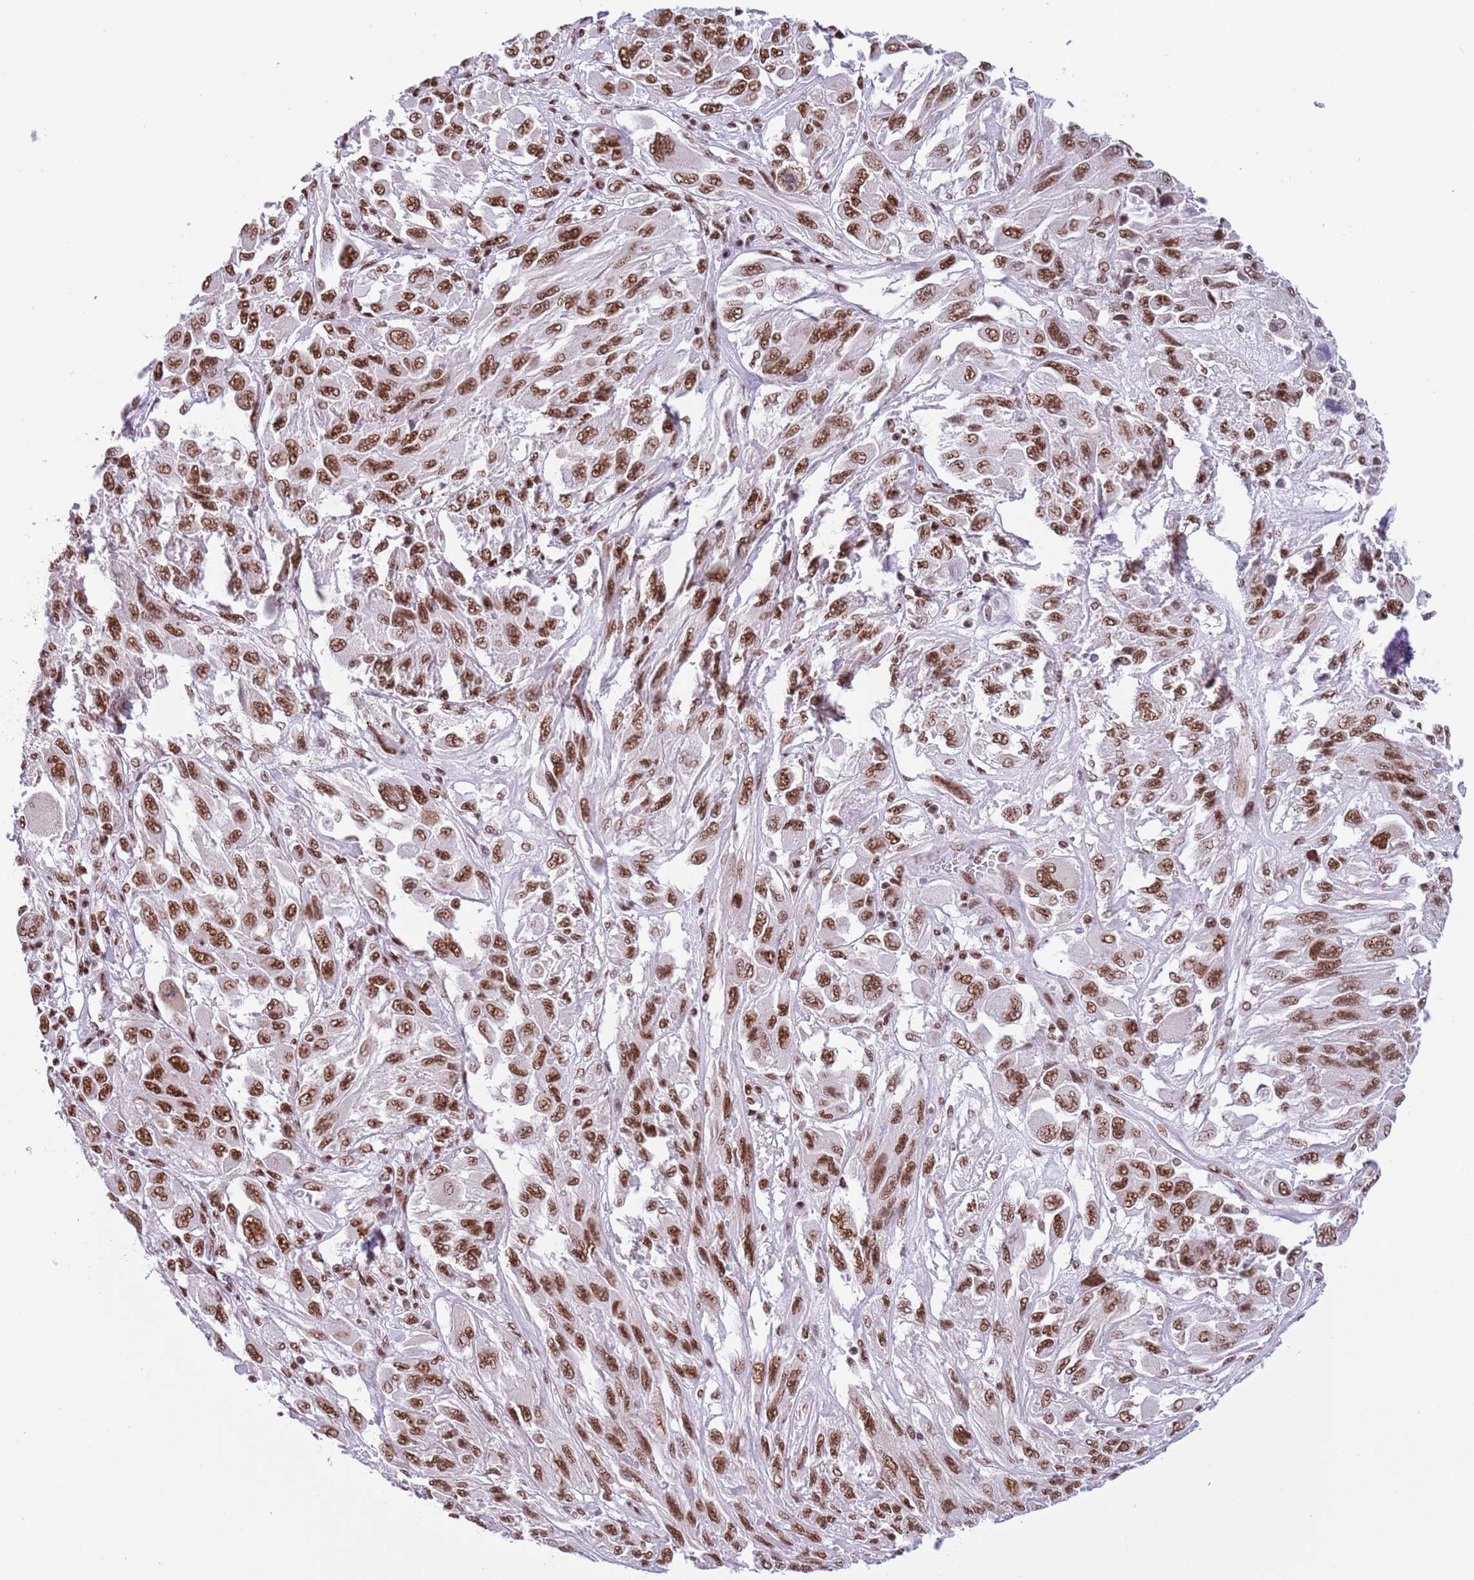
{"staining": {"intensity": "strong", "quantity": ">75%", "location": "nuclear"}, "tissue": "melanoma", "cell_type": "Tumor cells", "image_type": "cancer", "snomed": [{"axis": "morphology", "description": "Malignant melanoma, NOS"}, {"axis": "topography", "description": "Skin"}], "caption": "The photomicrograph shows staining of malignant melanoma, revealing strong nuclear protein expression (brown color) within tumor cells. Using DAB (3,3'-diaminobenzidine) (brown) and hematoxylin (blue) stains, captured at high magnification using brightfield microscopy.", "gene": "SF3A2", "patient": {"sex": "female", "age": 91}}